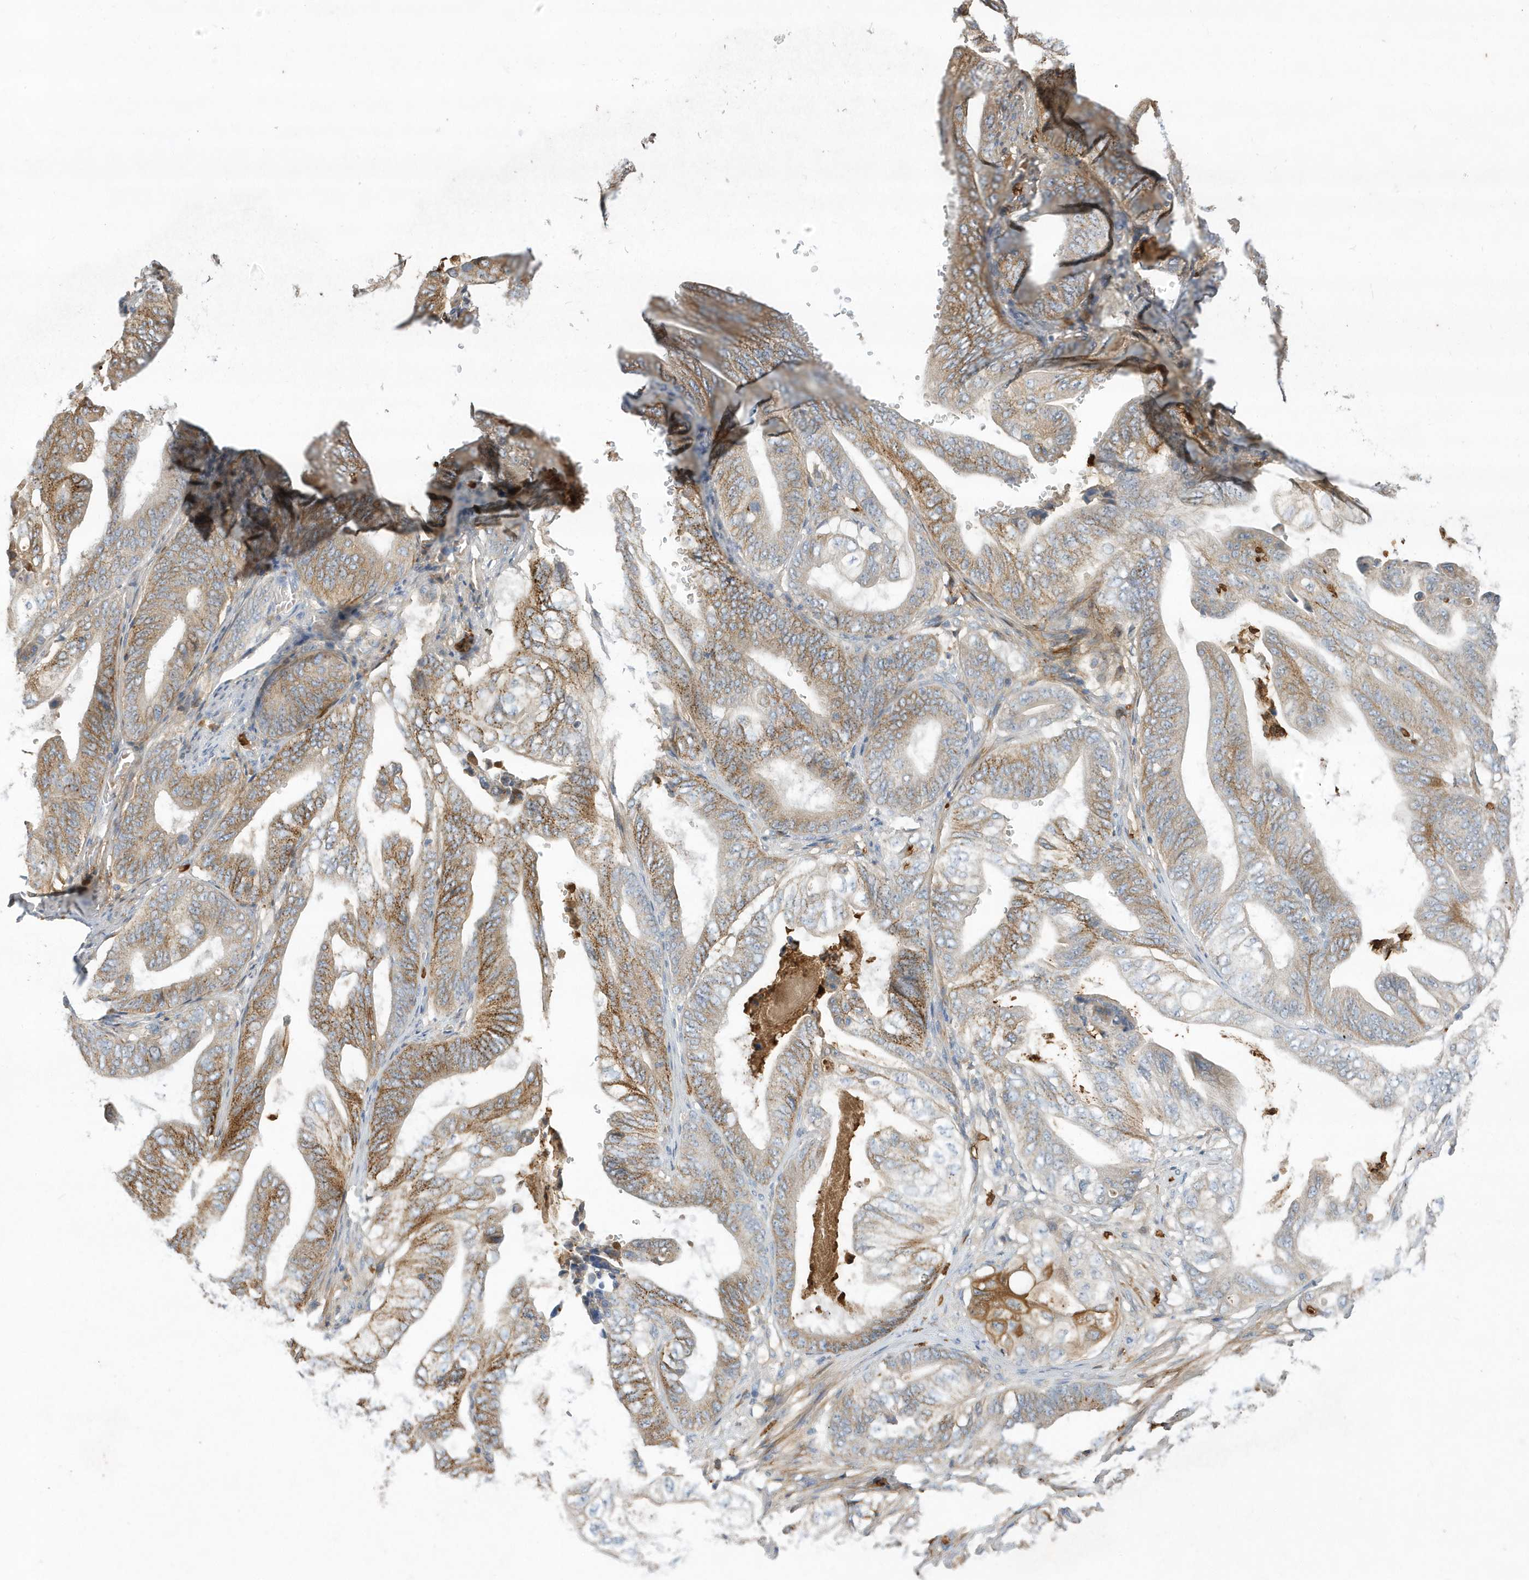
{"staining": {"intensity": "moderate", "quantity": "25%-75%", "location": "cytoplasmic/membranous"}, "tissue": "stomach cancer", "cell_type": "Tumor cells", "image_type": "cancer", "snomed": [{"axis": "morphology", "description": "Adenocarcinoma, NOS"}, {"axis": "topography", "description": "Stomach"}], "caption": "Immunohistochemistry (IHC) of human adenocarcinoma (stomach) shows medium levels of moderate cytoplasmic/membranous staining in approximately 25%-75% of tumor cells.", "gene": "DPP9", "patient": {"sex": "female", "age": 73}}